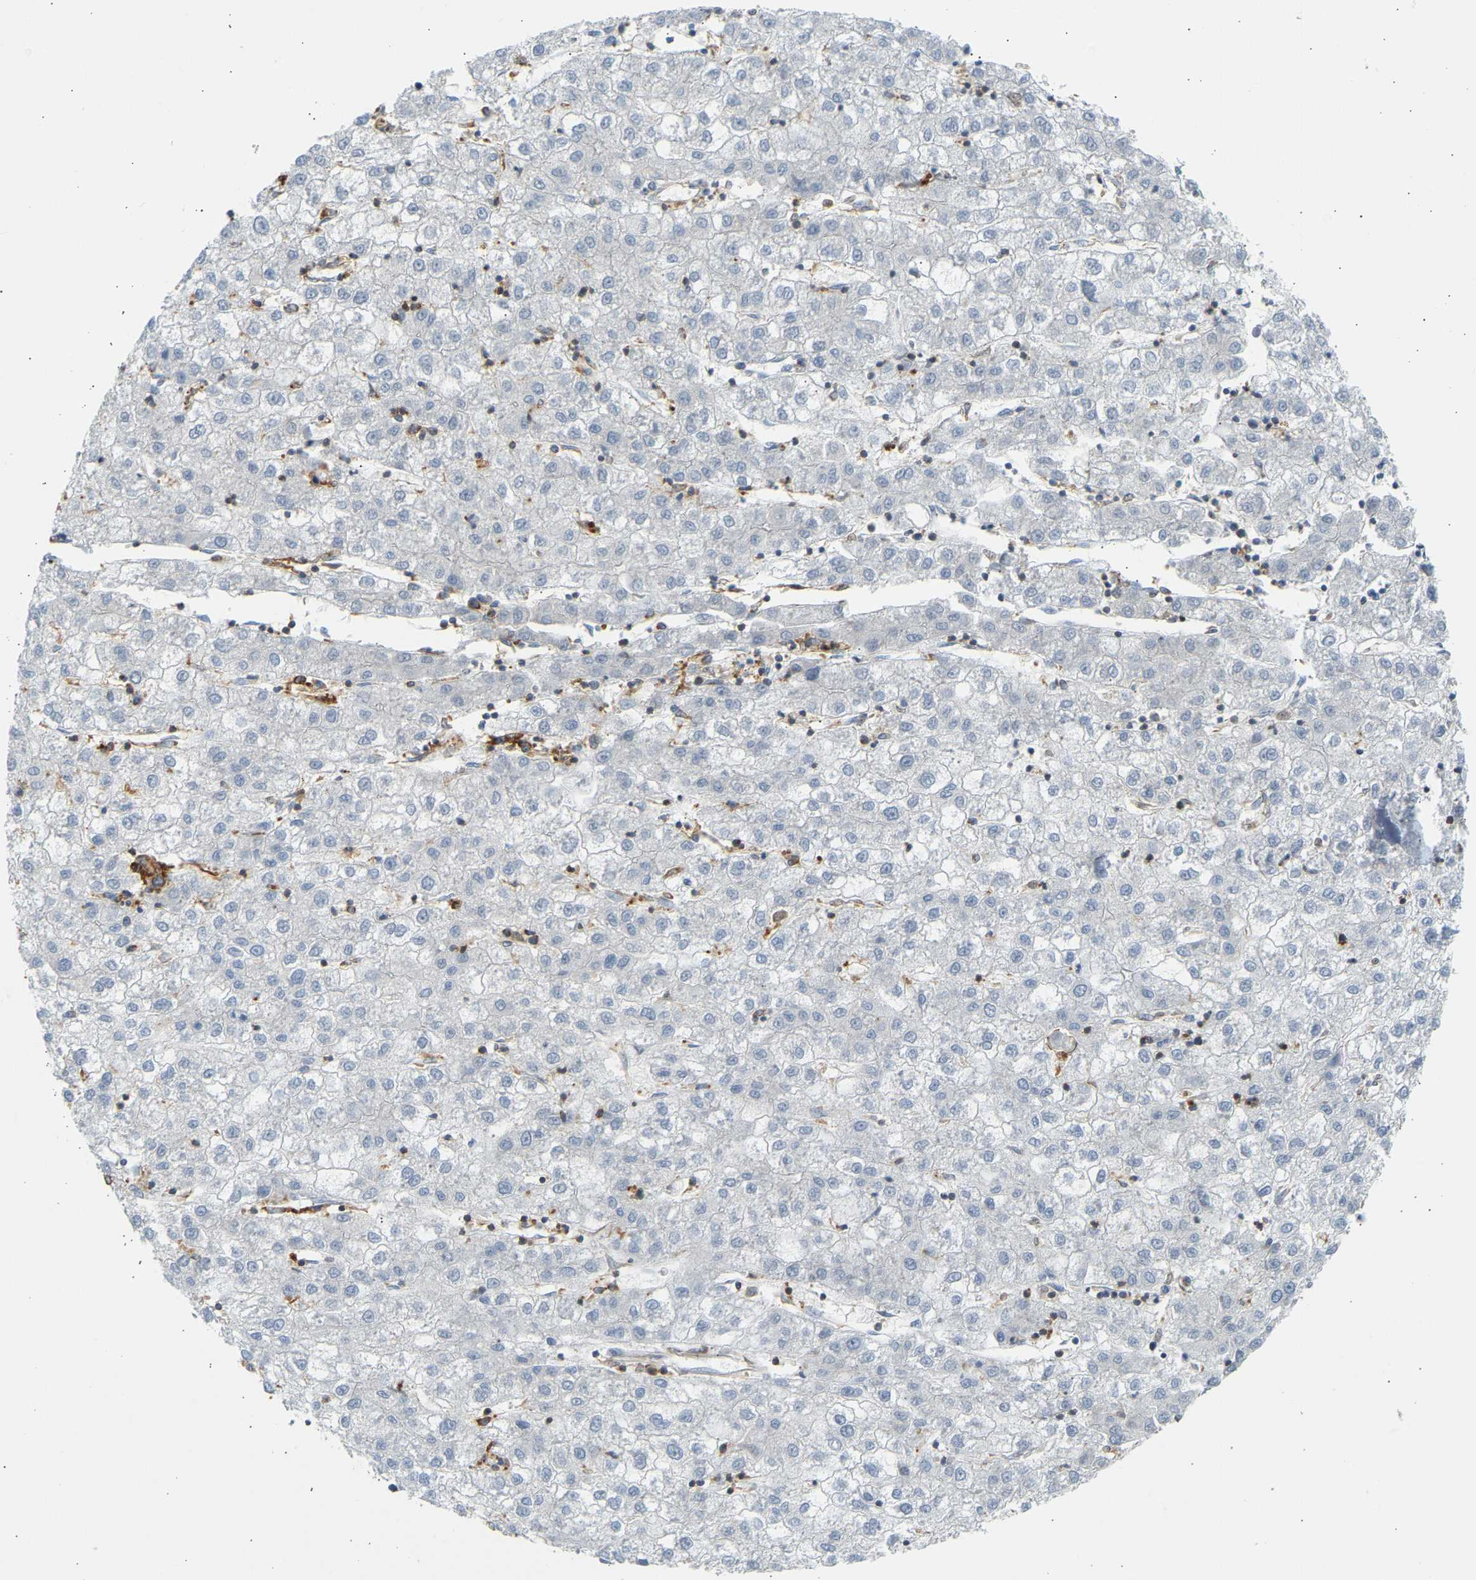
{"staining": {"intensity": "negative", "quantity": "none", "location": "none"}, "tissue": "liver cancer", "cell_type": "Tumor cells", "image_type": "cancer", "snomed": [{"axis": "morphology", "description": "Carcinoma, Hepatocellular, NOS"}, {"axis": "topography", "description": "Liver"}], "caption": "Tumor cells are negative for brown protein staining in hepatocellular carcinoma (liver).", "gene": "FNBP1", "patient": {"sex": "male", "age": 72}}